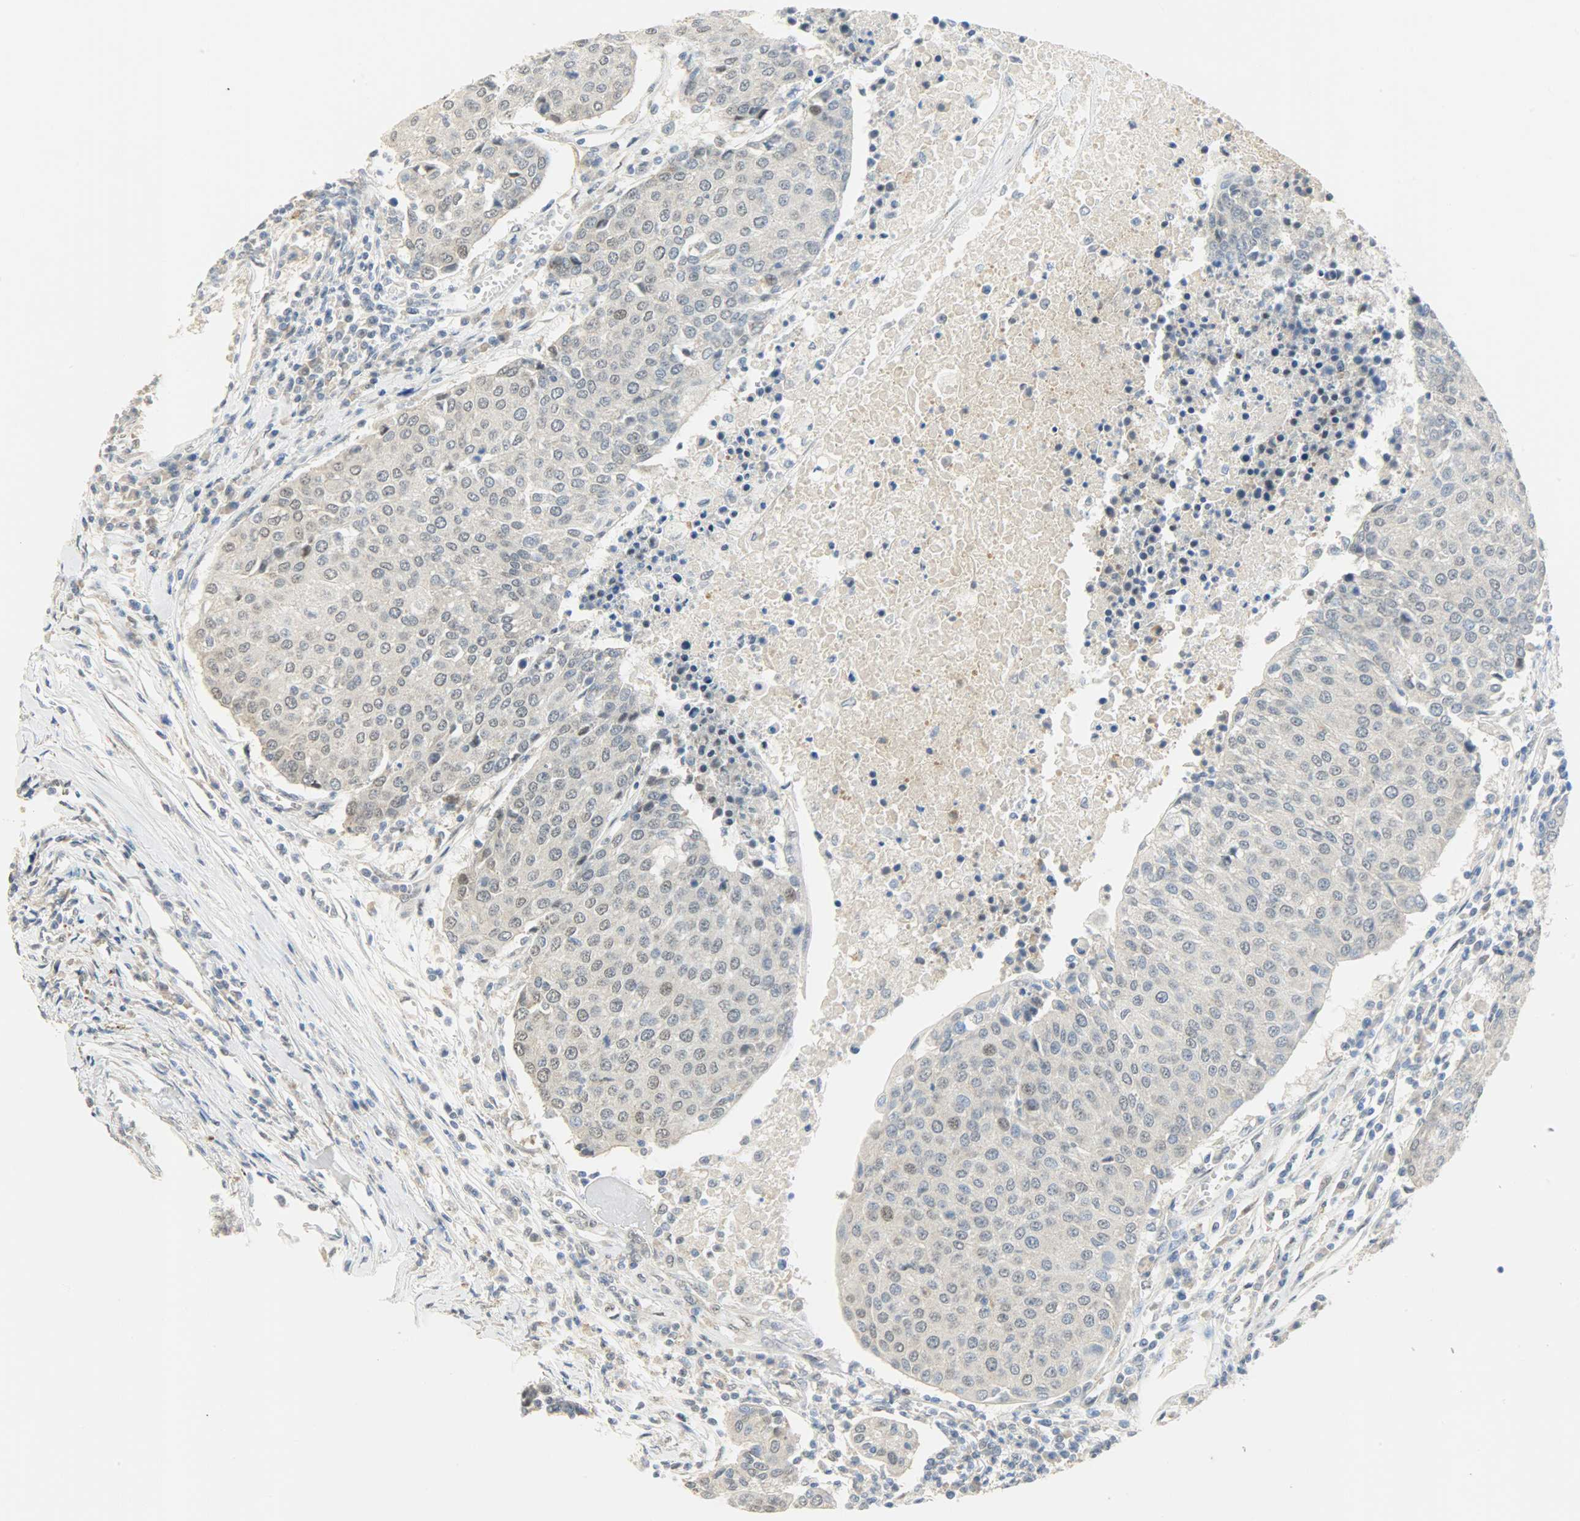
{"staining": {"intensity": "weak", "quantity": "<25%", "location": "cytoplasmic/membranous,nuclear"}, "tissue": "urothelial cancer", "cell_type": "Tumor cells", "image_type": "cancer", "snomed": [{"axis": "morphology", "description": "Urothelial carcinoma, High grade"}, {"axis": "topography", "description": "Urinary bladder"}], "caption": "Immunohistochemical staining of human urothelial cancer reveals no significant staining in tumor cells. (DAB (3,3'-diaminobenzidine) immunohistochemistry (IHC) visualized using brightfield microscopy, high magnification).", "gene": "GIT2", "patient": {"sex": "female", "age": 85}}